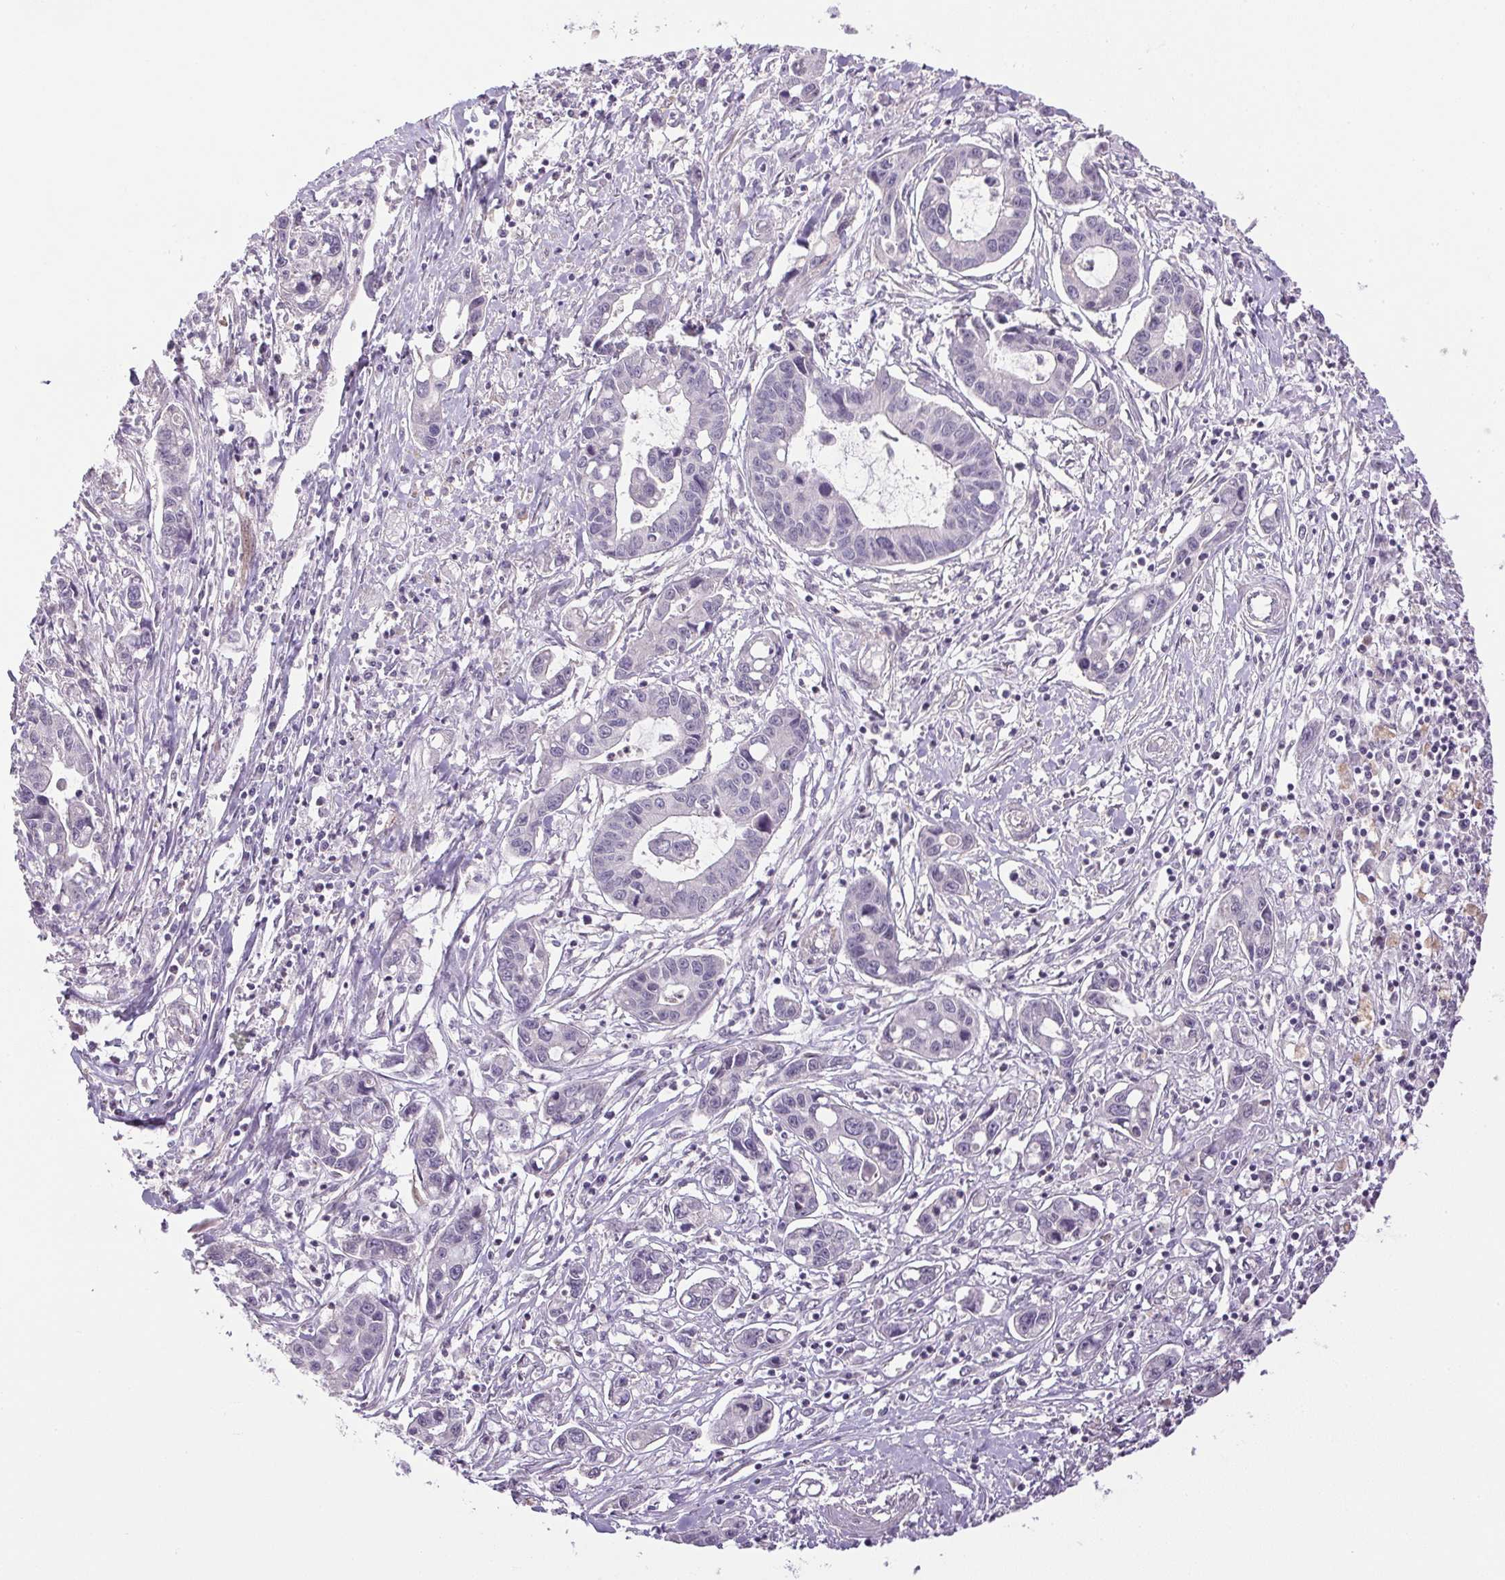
{"staining": {"intensity": "negative", "quantity": "none", "location": "none"}, "tissue": "liver cancer", "cell_type": "Tumor cells", "image_type": "cancer", "snomed": [{"axis": "morphology", "description": "Cholangiocarcinoma"}, {"axis": "topography", "description": "Liver"}], "caption": "This is an immunohistochemistry (IHC) micrograph of human liver cancer (cholangiocarcinoma). There is no positivity in tumor cells.", "gene": "PRL", "patient": {"sex": "male", "age": 58}}